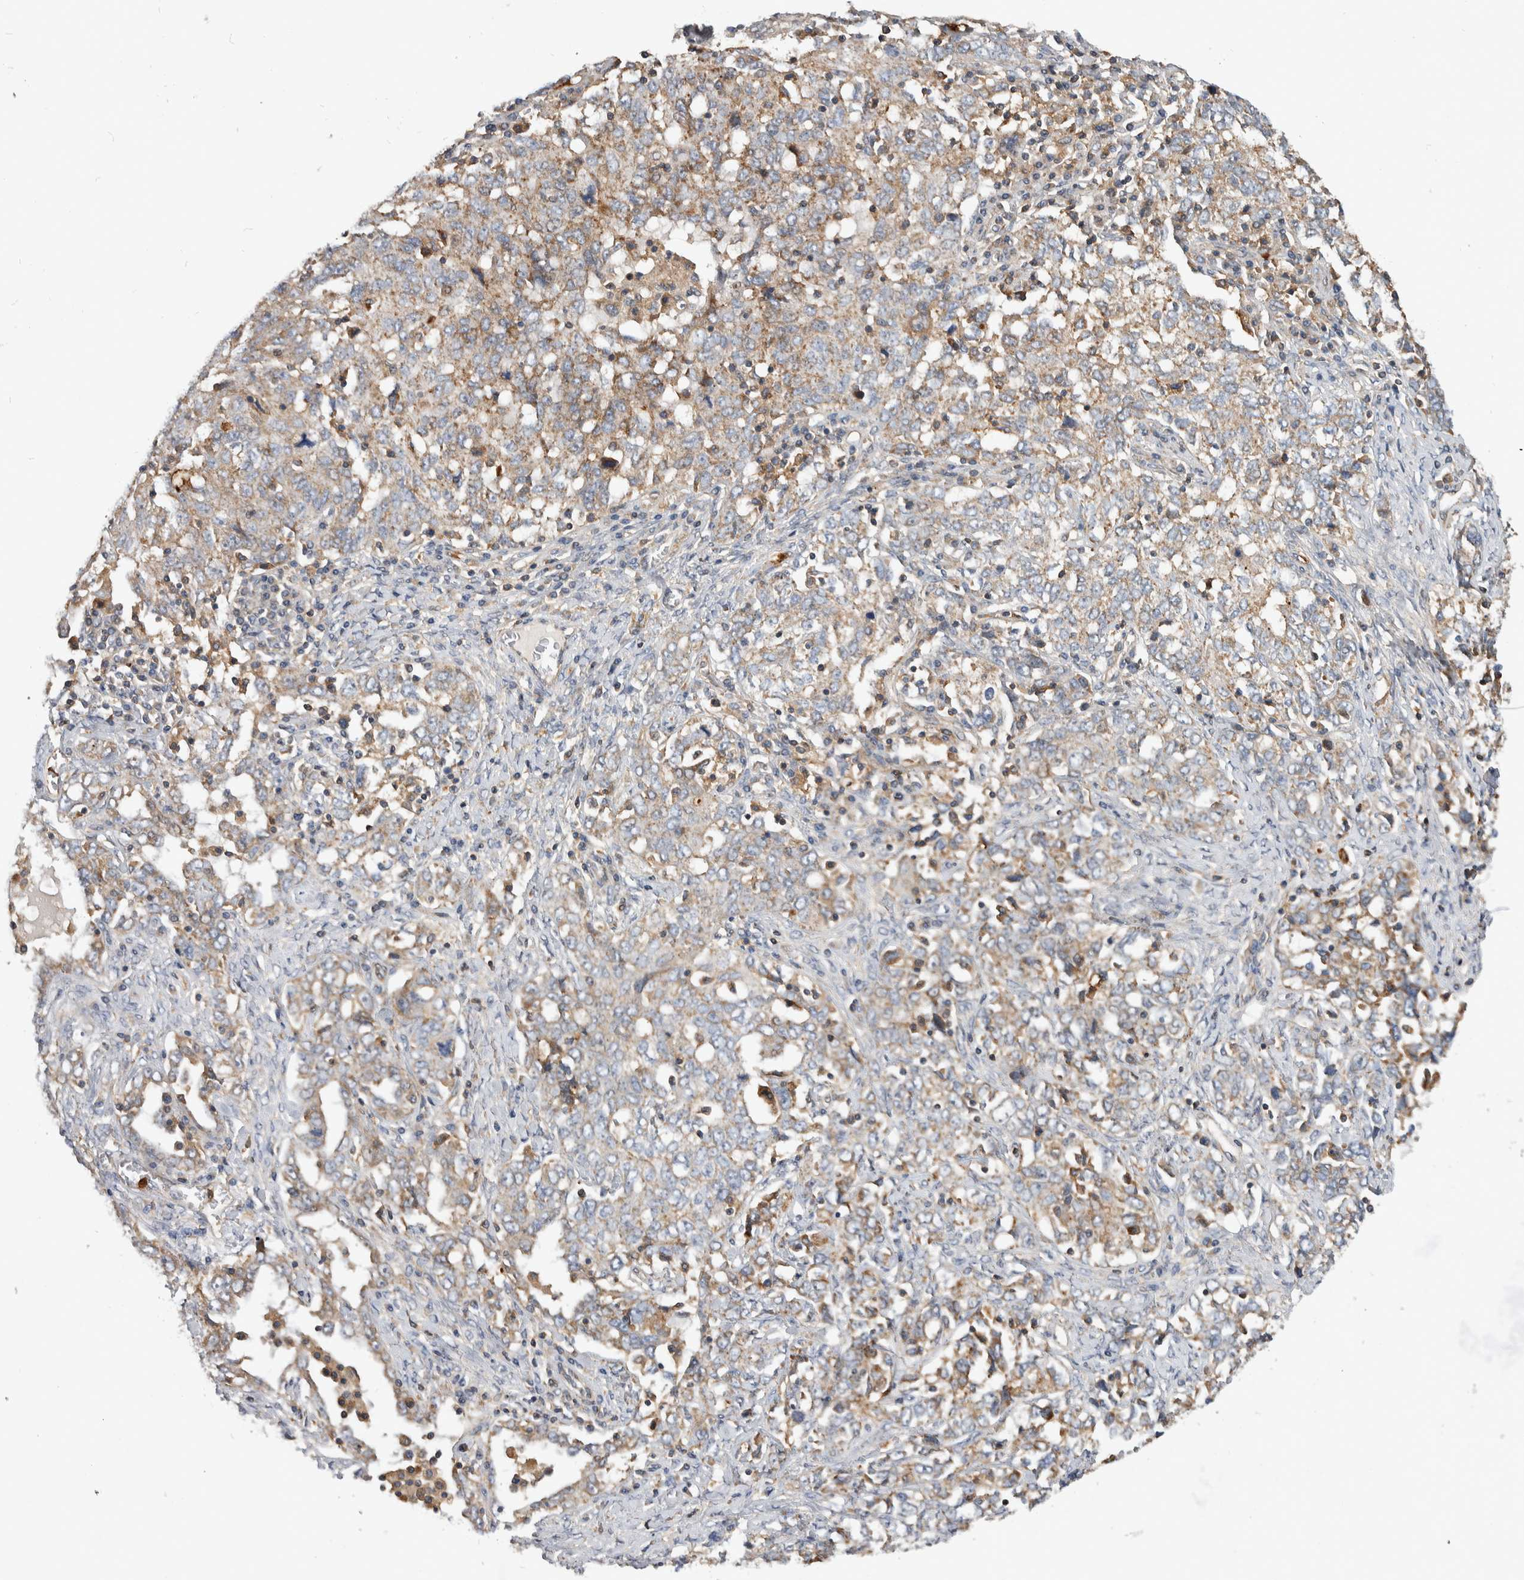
{"staining": {"intensity": "weak", "quantity": ">75%", "location": "cytoplasmic/membranous"}, "tissue": "ovarian cancer", "cell_type": "Tumor cells", "image_type": "cancer", "snomed": [{"axis": "morphology", "description": "Carcinoma, endometroid"}, {"axis": "topography", "description": "Ovary"}], "caption": "Ovarian cancer (endometroid carcinoma) was stained to show a protein in brown. There is low levels of weak cytoplasmic/membranous positivity in about >75% of tumor cells.", "gene": "SDCBP", "patient": {"sex": "female", "age": 62}}